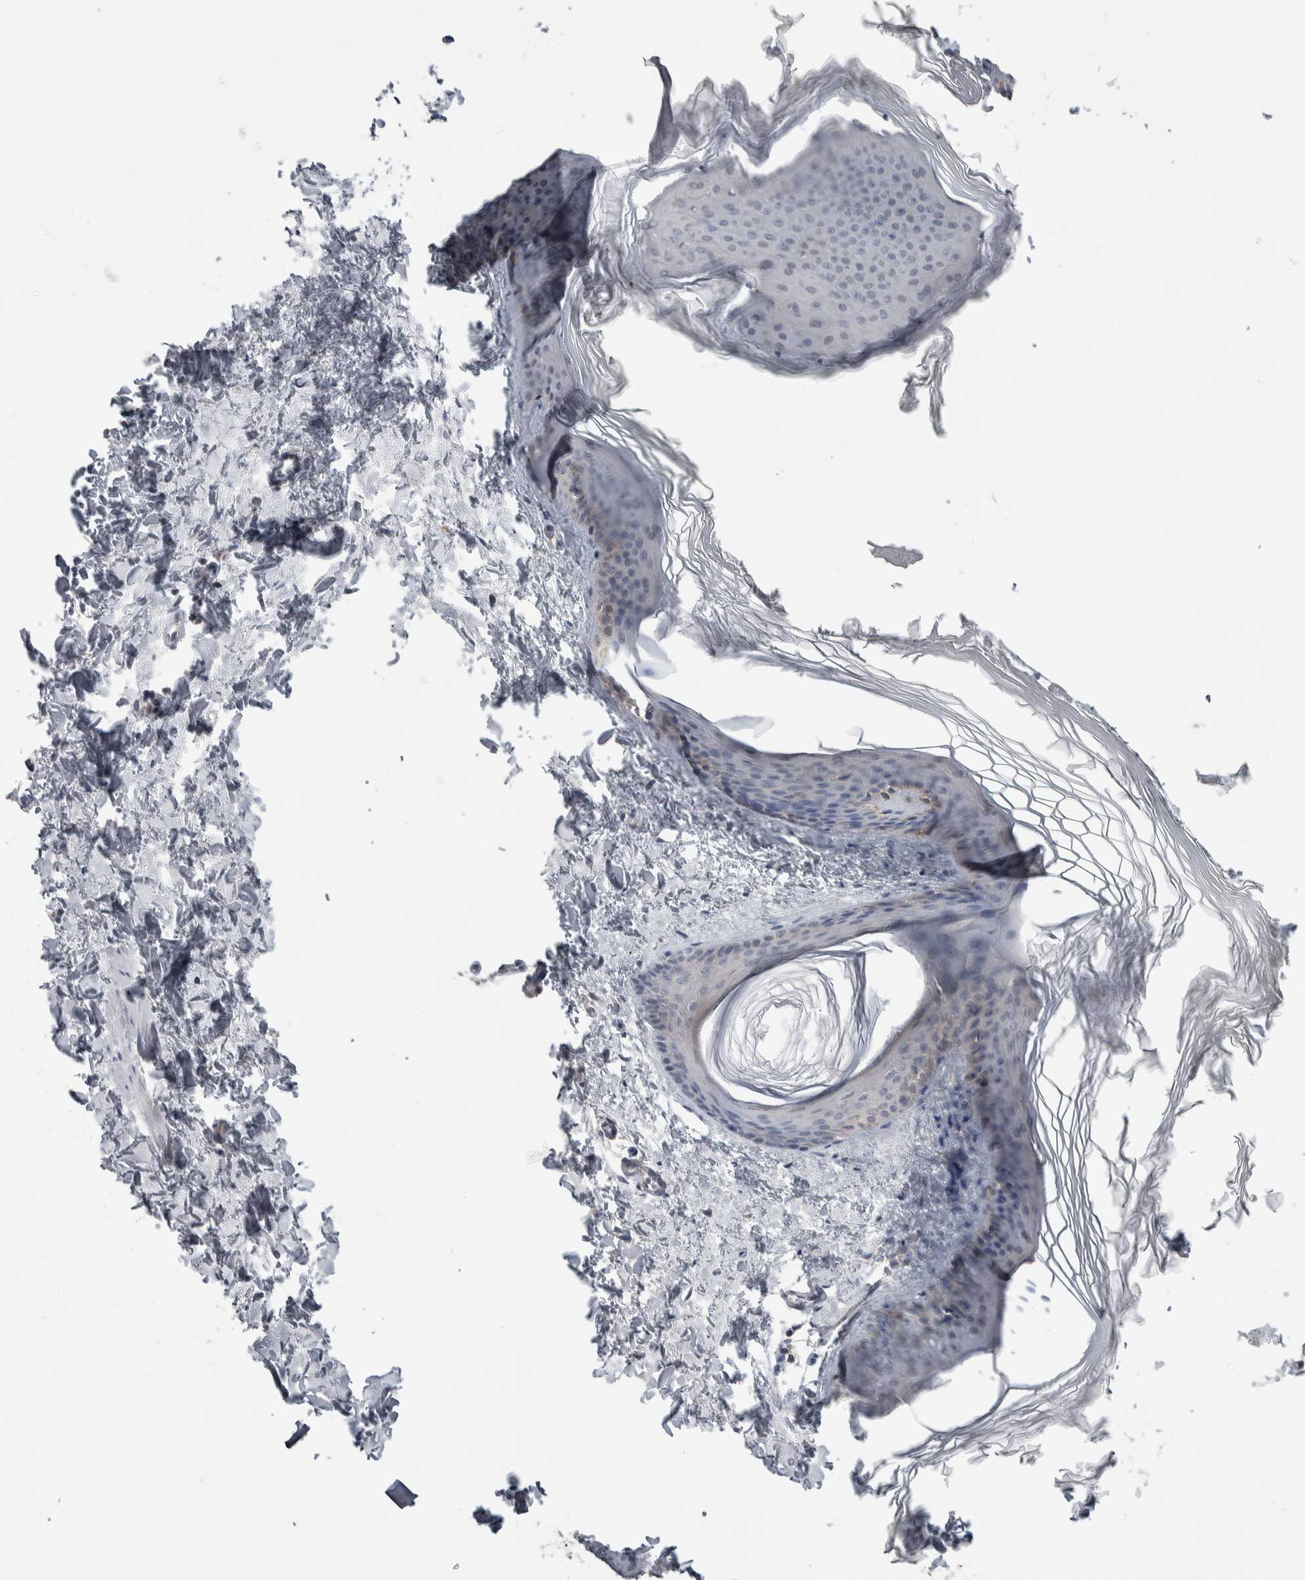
{"staining": {"intensity": "negative", "quantity": "none", "location": "none"}, "tissue": "skin", "cell_type": "Fibroblasts", "image_type": "normal", "snomed": [{"axis": "morphology", "description": "Normal tissue, NOS"}, {"axis": "topography", "description": "Skin"}], "caption": "Fibroblasts are negative for brown protein staining in benign skin. (Immunohistochemistry (ihc), brightfield microscopy, high magnification).", "gene": "HTATIP2", "patient": {"sex": "female", "age": 27}}